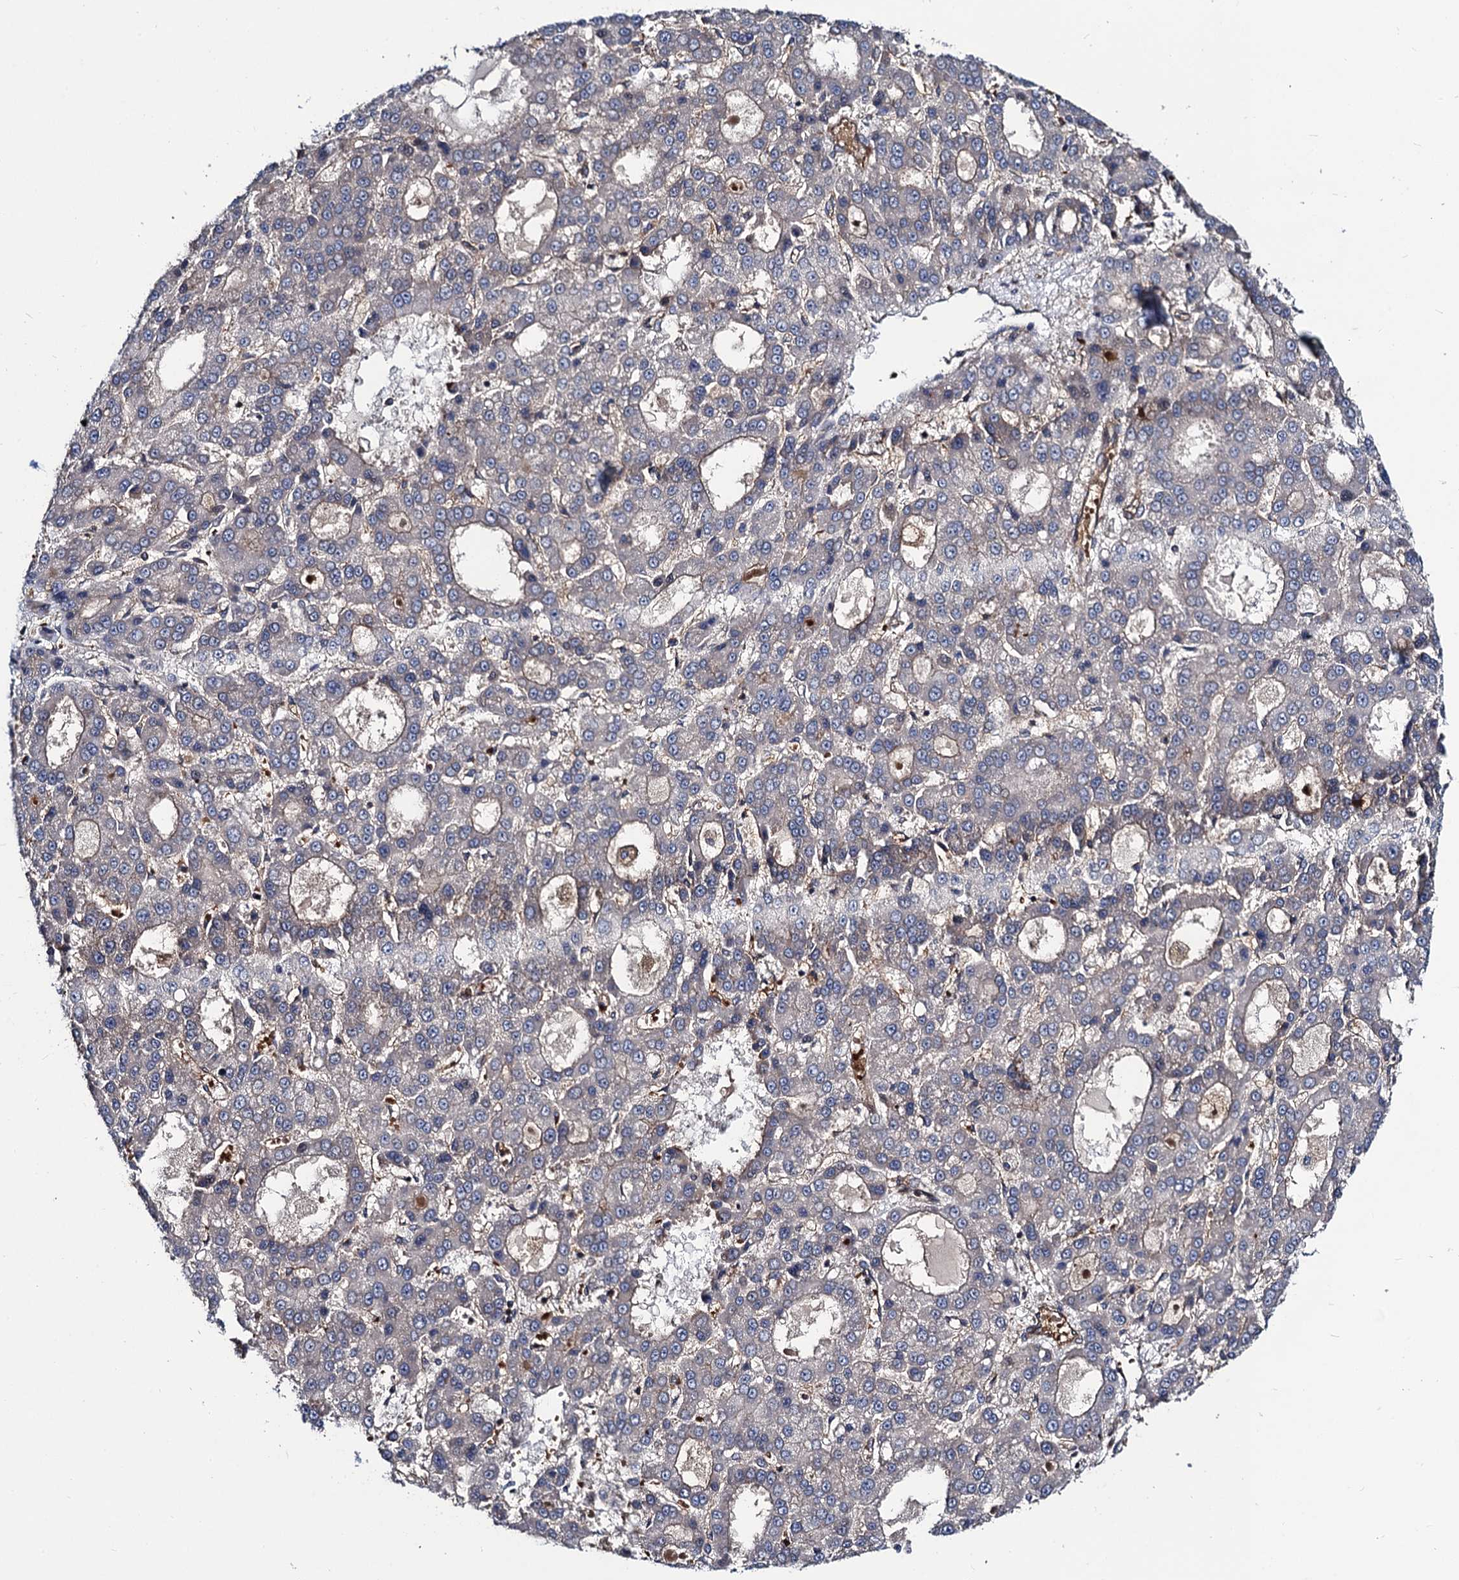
{"staining": {"intensity": "negative", "quantity": "none", "location": "none"}, "tissue": "liver cancer", "cell_type": "Tumor cells", "image_type": "cancer", "snomed": [{"axis": "morphology", "description": "Carcinoma, Hepatocellular, NOS"}, {"axis": "topography", "description": "Liver"}], "caption": "Tumor cells are negative for brown protein staining in hepatocellular carcinoma (liver). (Immunohistochemistry (ihc), brightfield microscopy, high magnification).", "gene": "KXD1", "patient": {"sex": "male", "age": 70}}